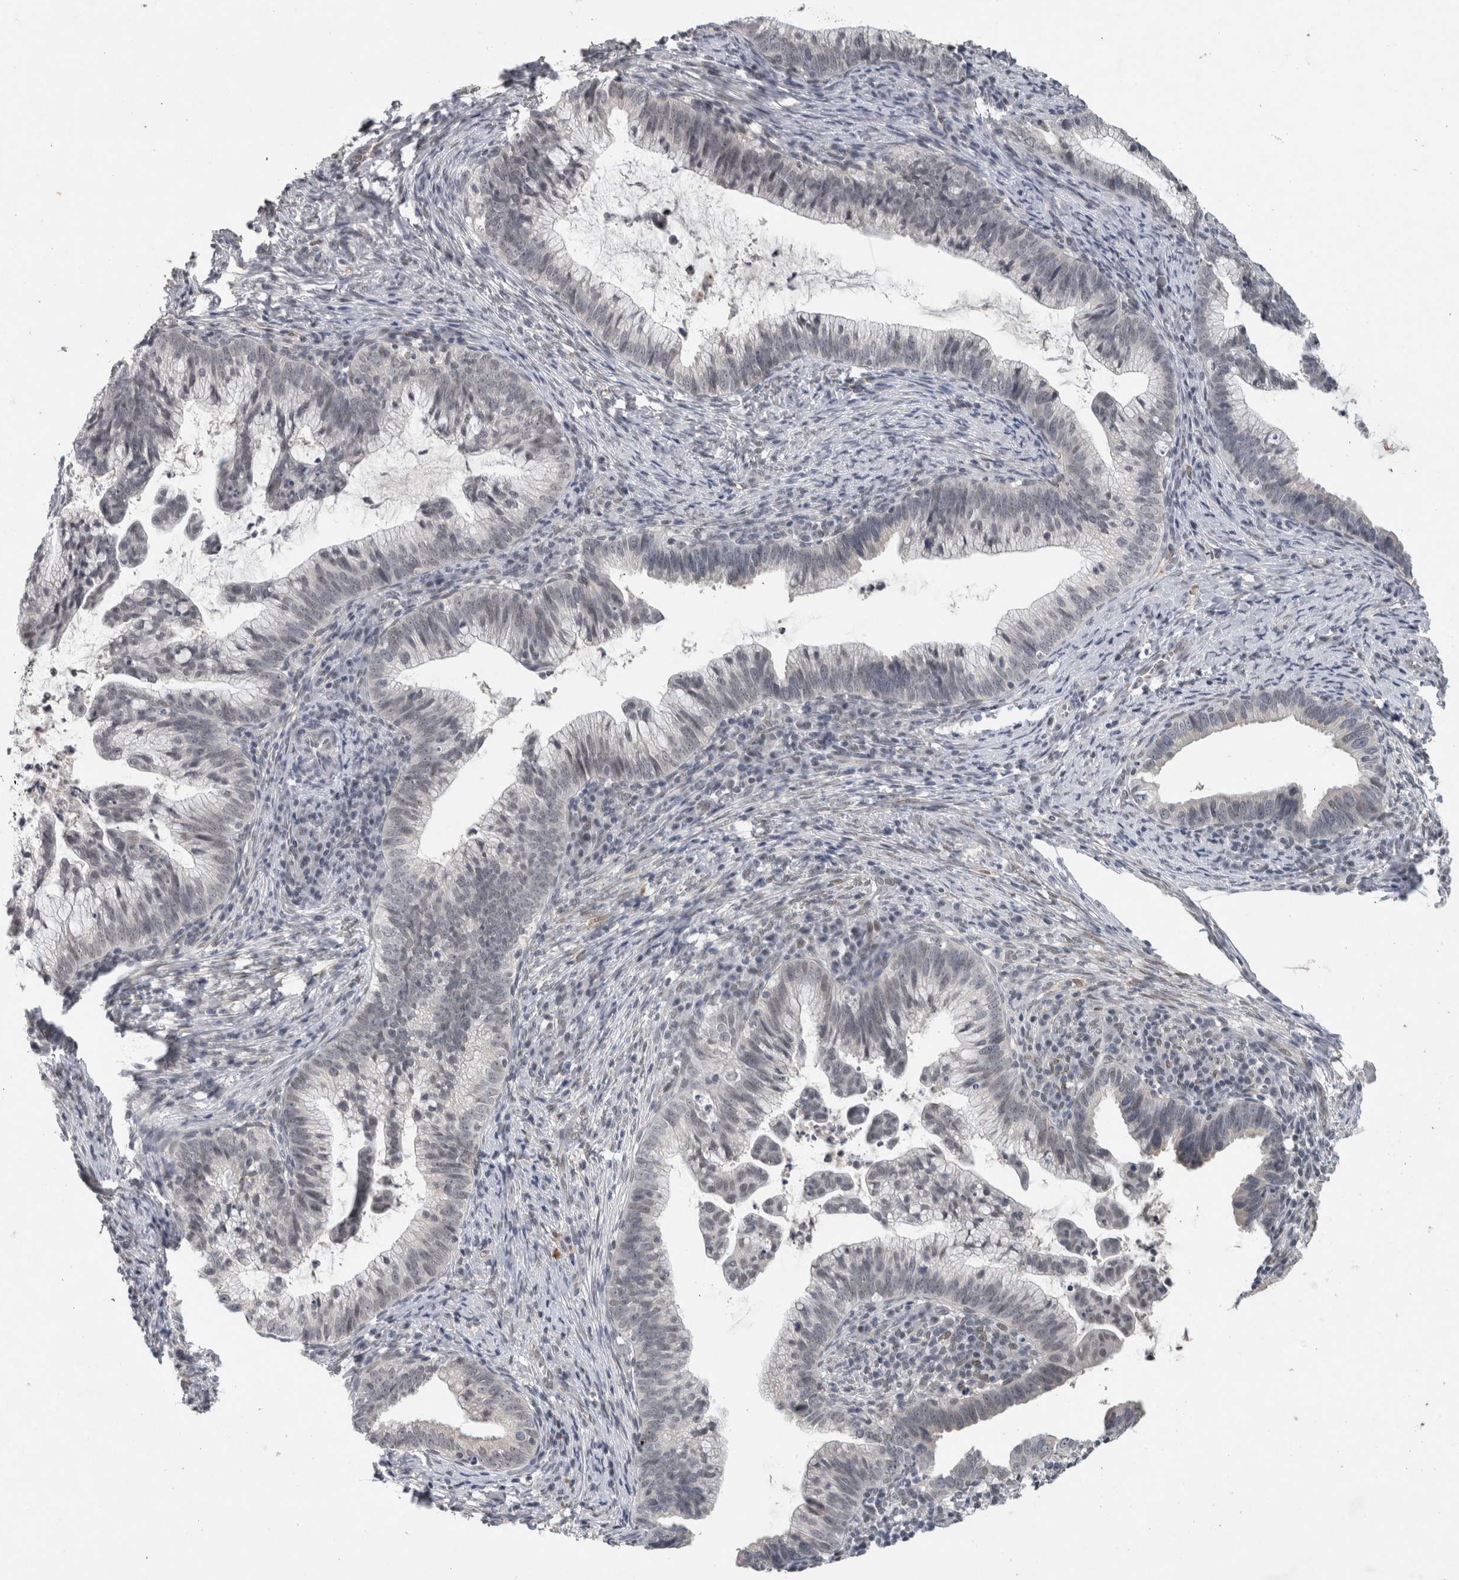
{"staining": {"intensity": "negative", "quantity": "none", "location": "none"}, "tissue": "cervical cancer", "cell_type": "Tumor cells", "image_type": "cancer", "snomed": [{"axis": "morphology", "description": "Adenocarcinoma, NOS"}, {"axis": "topography", "description": "Cervix"}], "caption": "A micrograph of cervical adenocarcinoma stained for a protein demonstrates no brown staining in tumor cells. (DAB immunohistochemistry visualized using brightfield microscopy, high magnification).", "gene": "PRXL2A", "patient": {"sex": "female", "age": 36}}